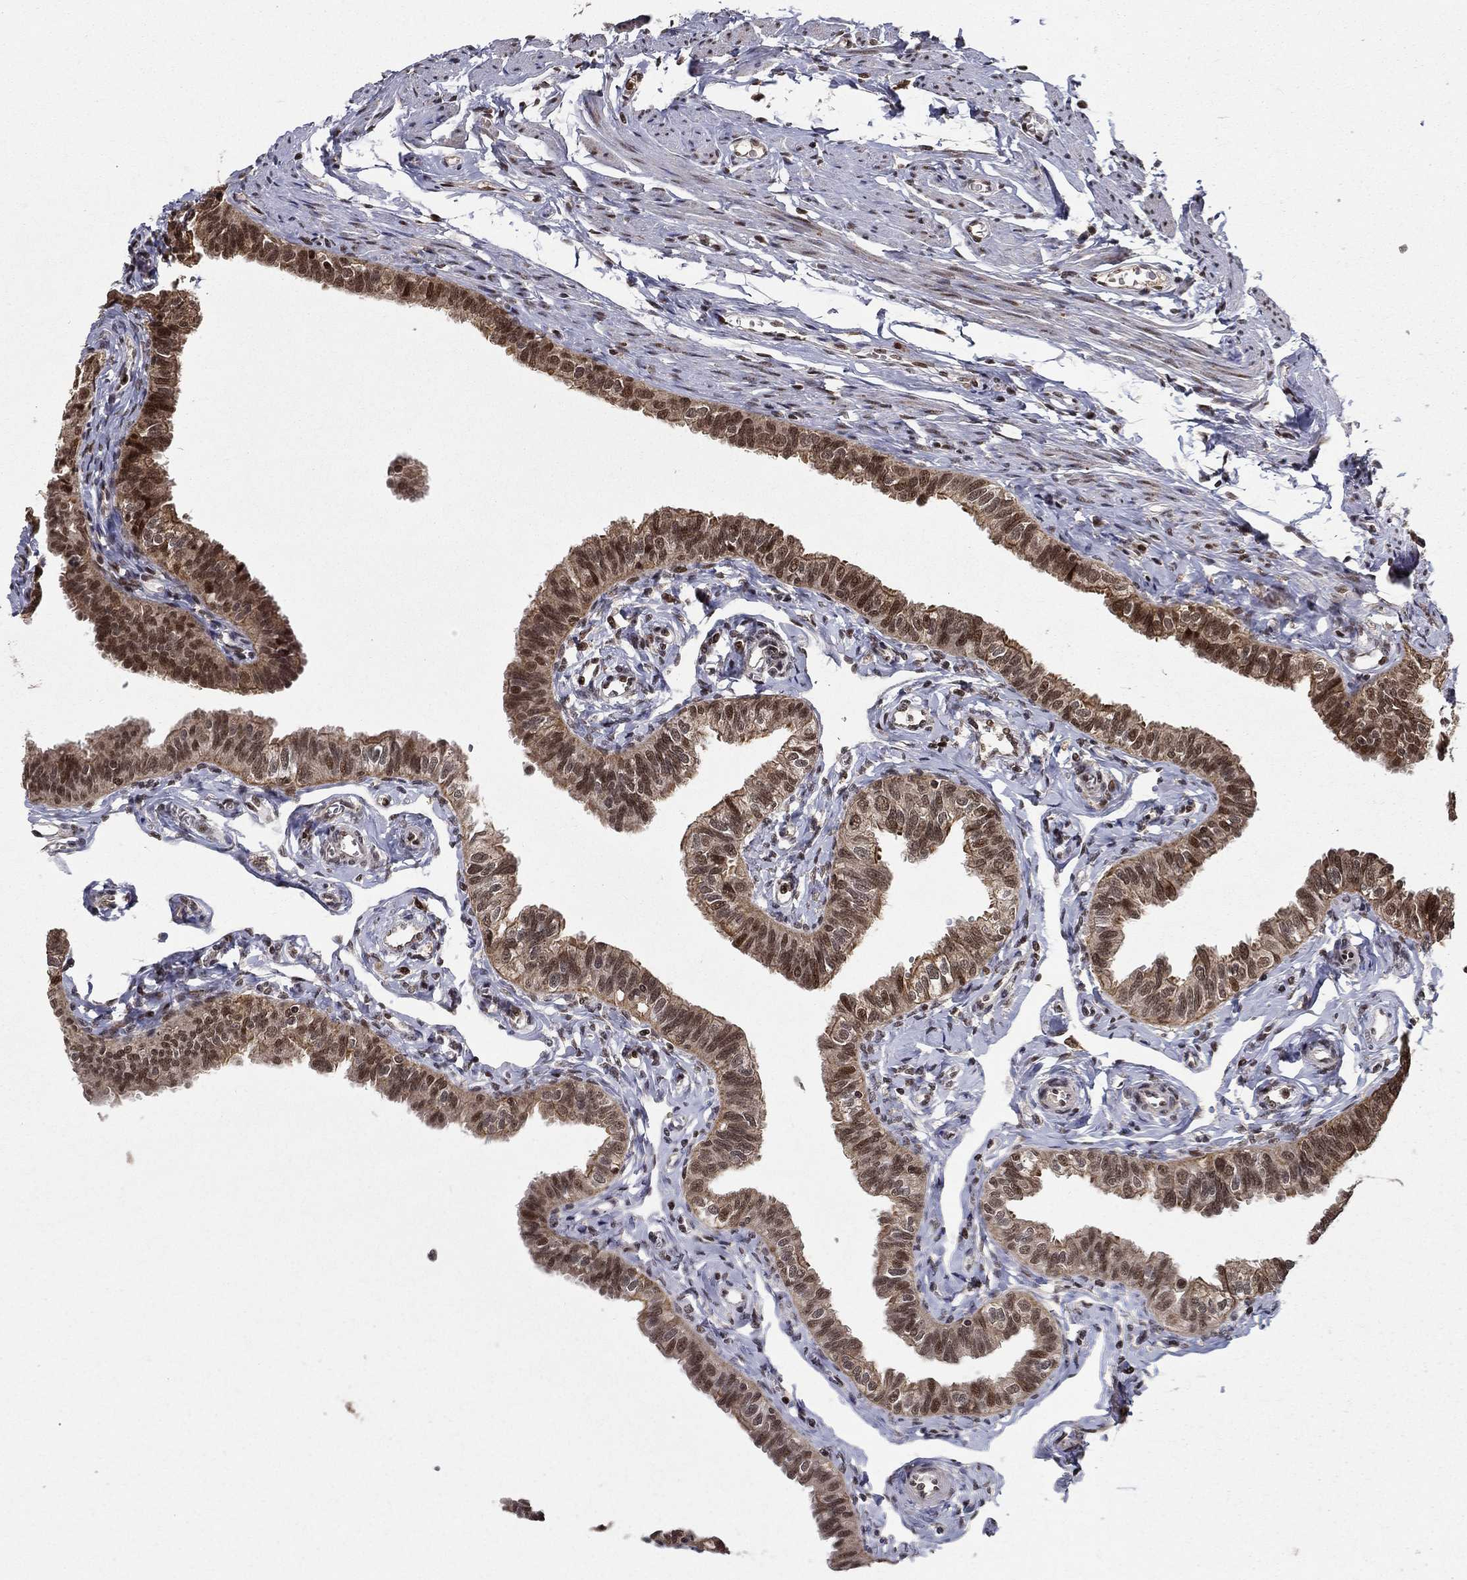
{"staining": {"intensity": "strong", "quantity": ">75%", "location": "cytoplasmic/membranous,nuclear"}, "tissue": "fallopian tube", "cell_type": "Glandular cells", "image_type": "normal", "snomed": [{"axis": "morphology", "description": "Normal tissue, NOS"}, {"axis": "topography", "description": "Fallopian tube"}], "caption": "Glandular cells reveal high levels of strong cytoplasmic/membranous,nuclear expression in approximately >75% of cells in unremarkable human fallopian tube. Nuclei are stained in blue.", "gene": "CDCA7L", "patient": {"sex": "female", "age": 54}}